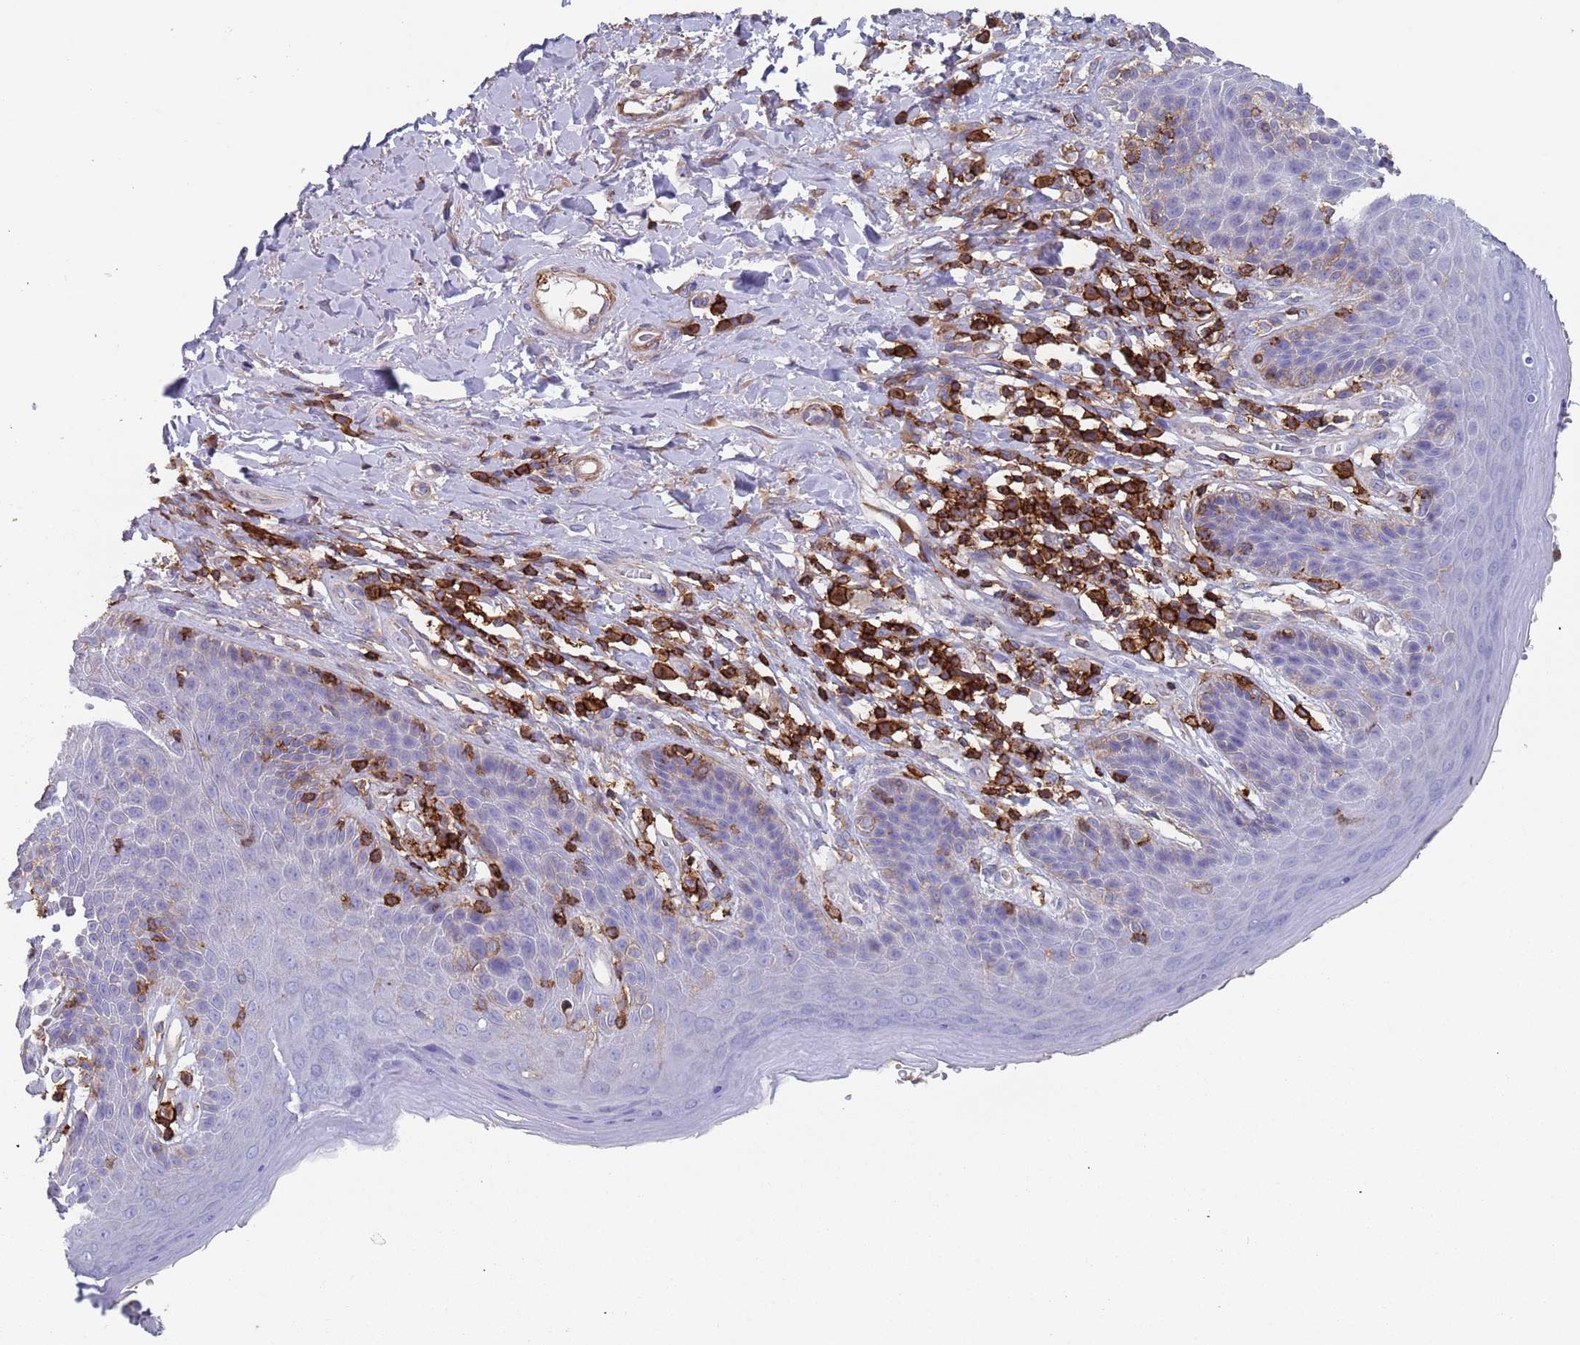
{"staining": {"intensity": "weak", "quantity": "<25%", "location": "cytoplasmic/membranous"}, "tissue": "skin", "cell_type": "Epidermal cells", "image_type": "normal", "snomed": [{"axis": "morphology", "description": "Normal tissue, NOS"}, {"axis": "topography", "description": "Anal"}], "caption": "Immunohistochemistry photomicrograph of unremarkable skin: skin stained with DAB demonstrates no significant protein staining in epidermal cells.", "gene": "RNF144A", "patient": {"sex": "female", "age": 89}}